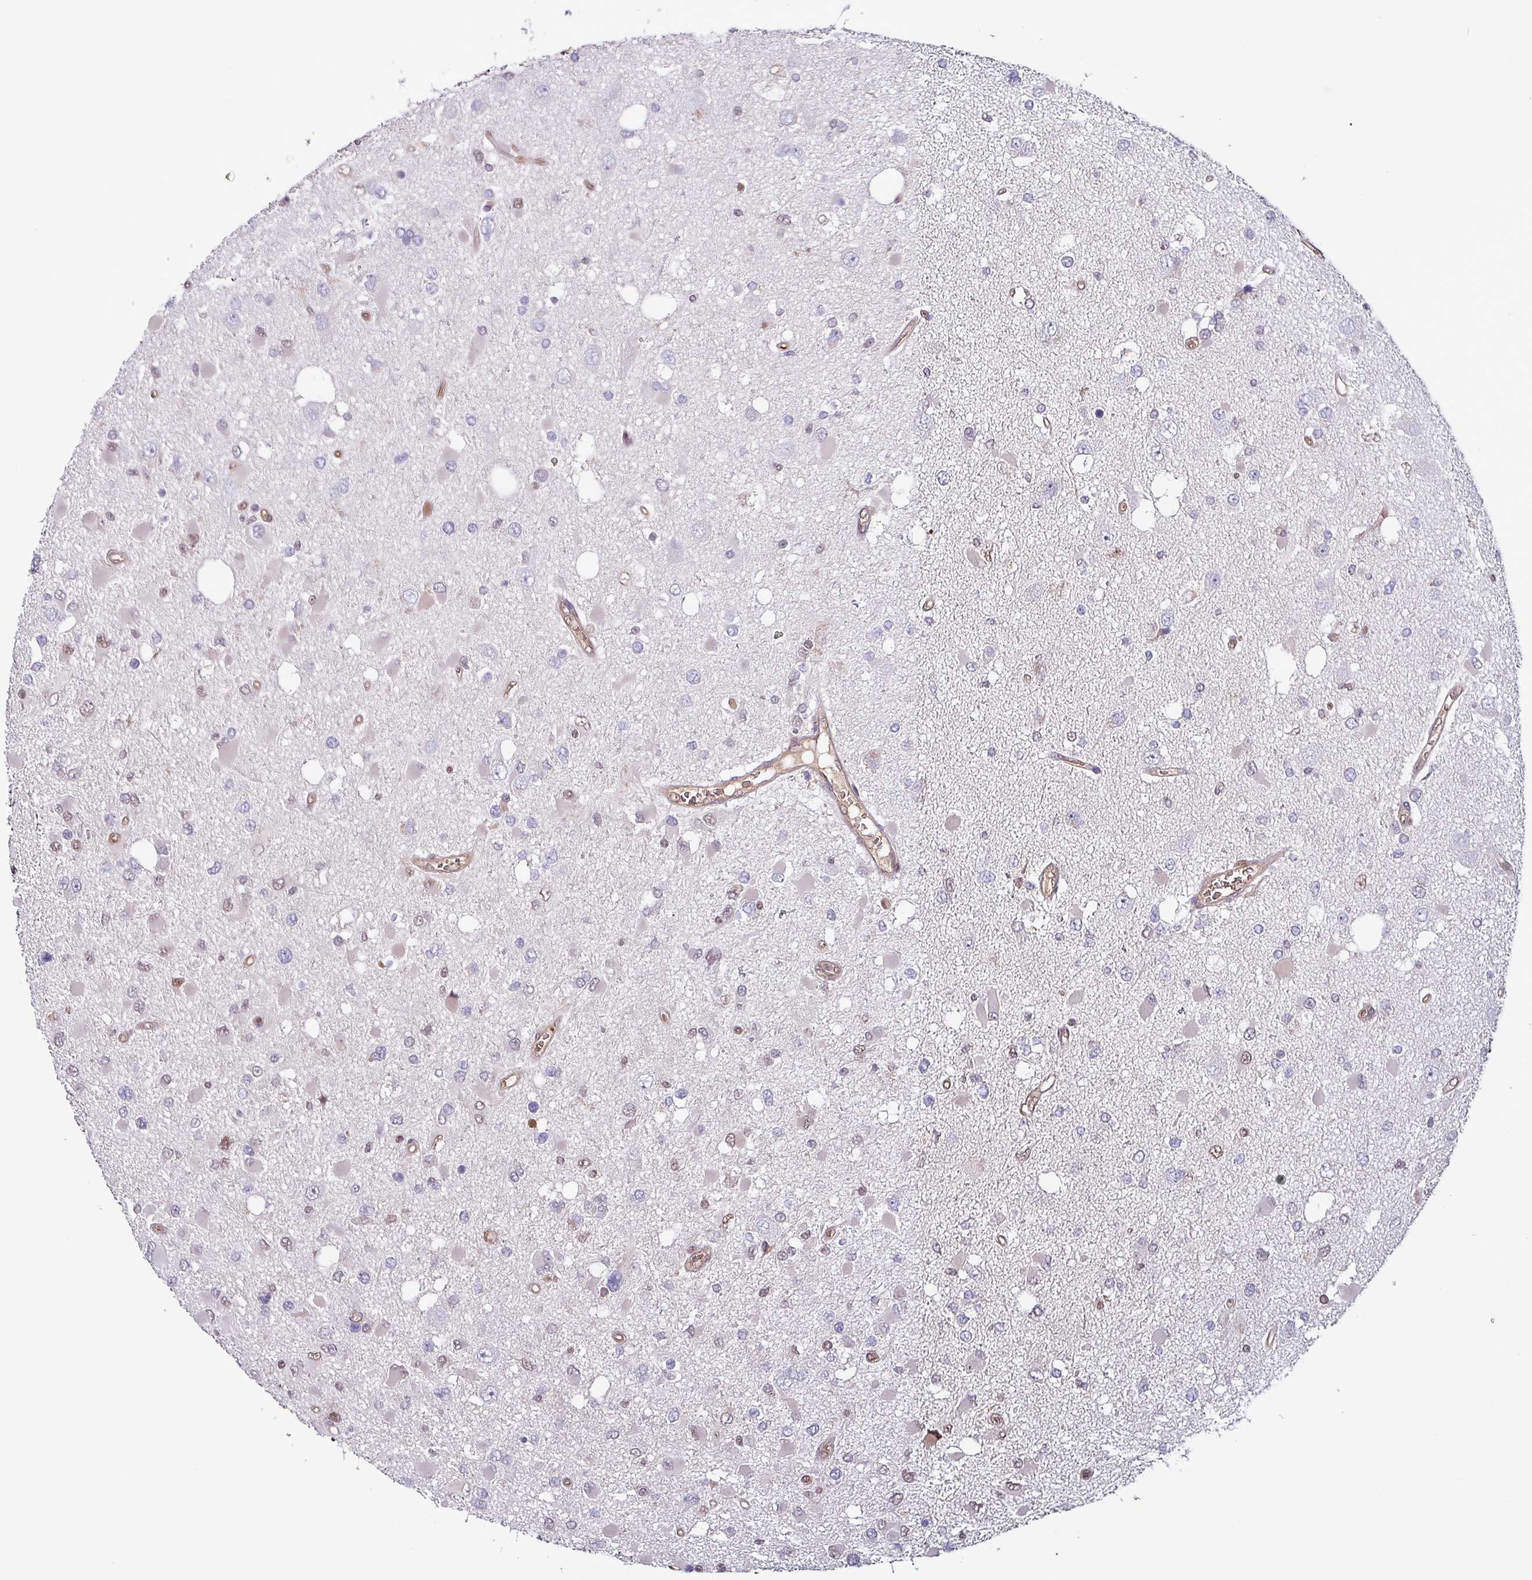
{"staining": {"intensity": "negative", "quantity": "none", "location": "none"}, "tissue": "glioma", "cell_type": "Tumor cells", "image_type": "cancer", "snomed": [{"axis": "morphology", "description": "Glioma, malignant, High grade"}, {"axis": "topography", "description": "Brain"}], "caption": "The IHC micrograph has no significant positivity in tumor cells of malignant glioma (high-grade) tissue.", "gene": "PSMB8", "patient": {"sex": "male", "age": 53}}